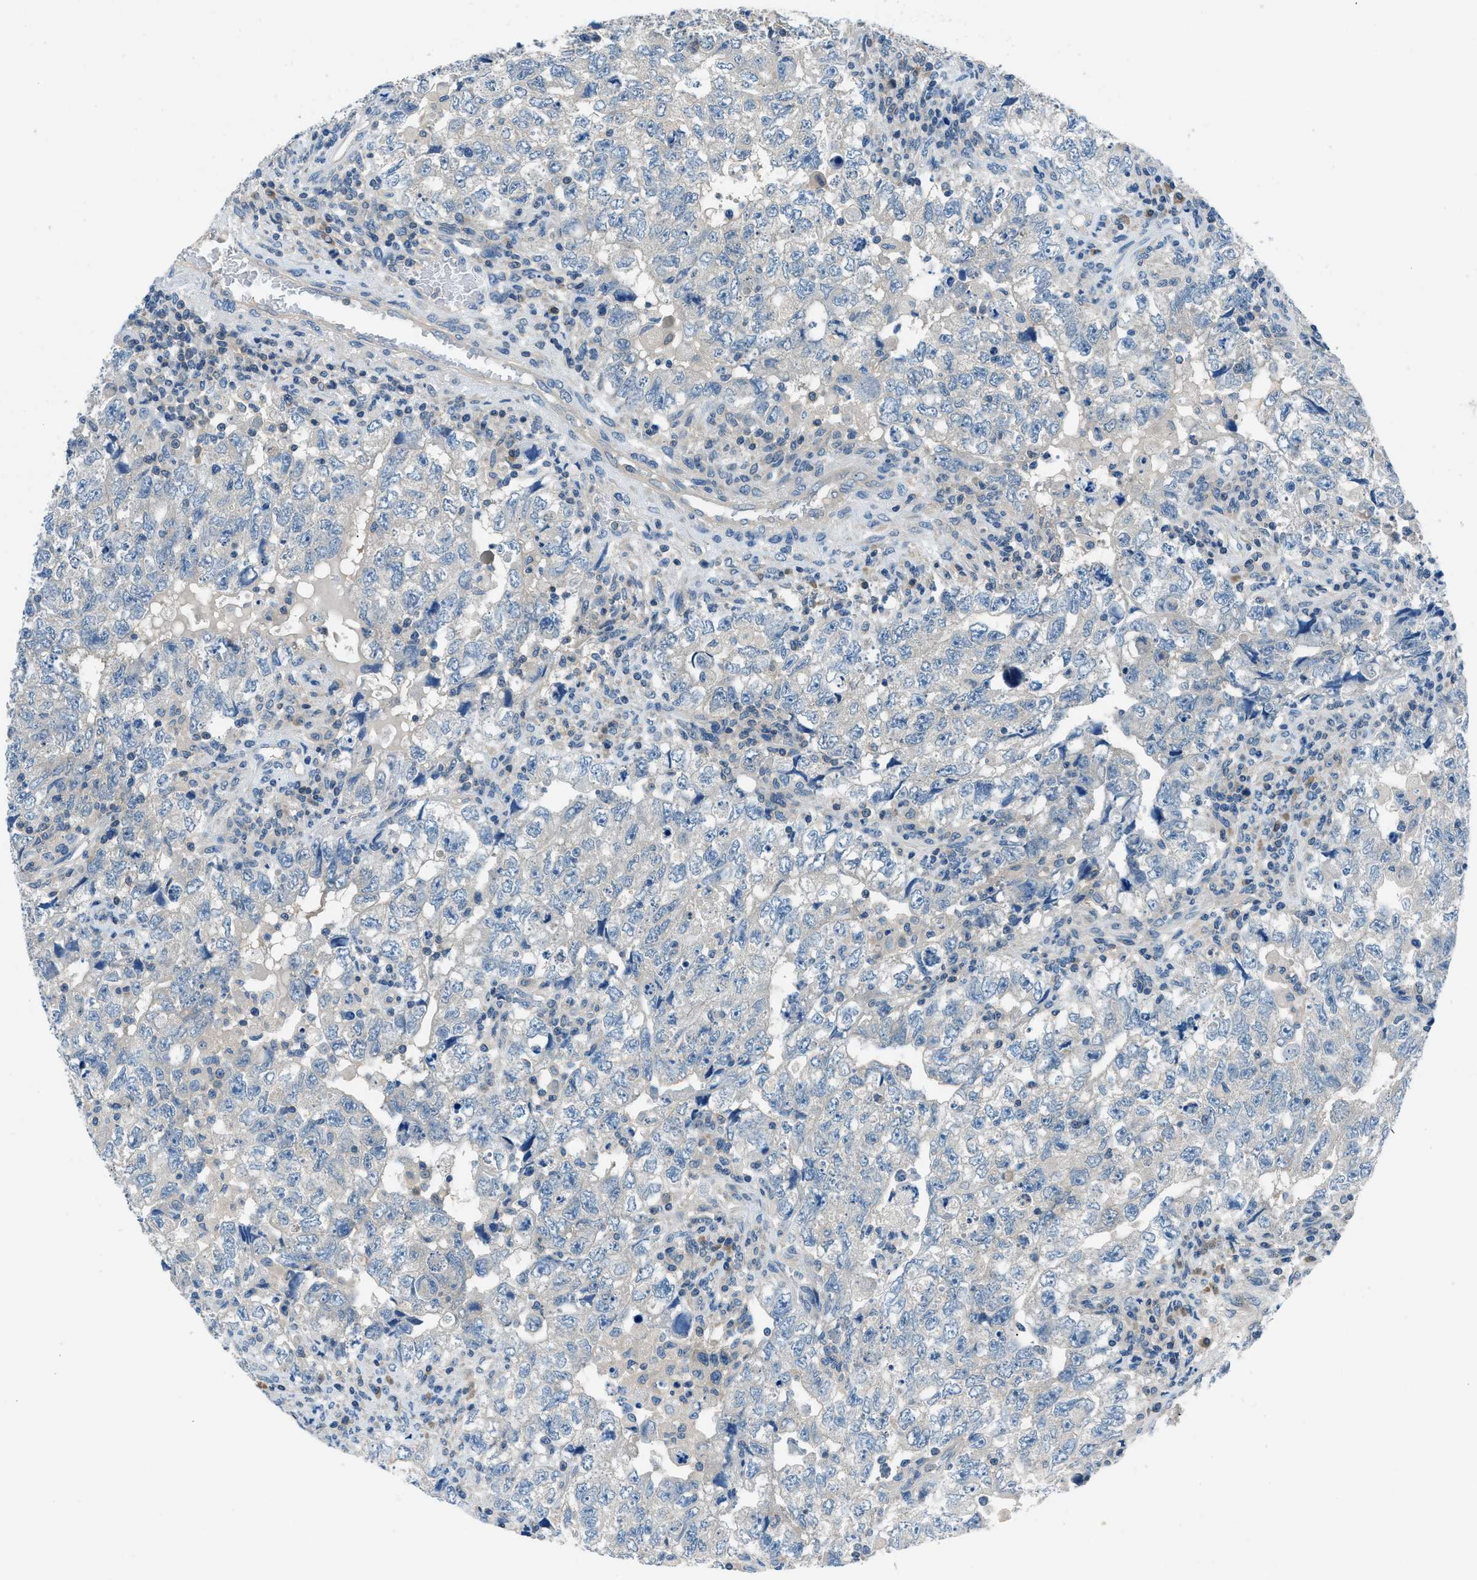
{"staining": {"intensity": "moderate", "quantity": "25%-75%", "location": "cytoplasmic/membranous"}, "tissue": "testis cancer", "cell_type": "Tumor cells", "image_type": "cancer", "snomed": [{"axis": "morphology", "description": "Seminoma, NOS"}, {"axis": "topography", "description": "Testis"}], "caption": "Moderate cytoplasmic/membranous expression for a protein is appreciated in approximately 25%-75% of tumor cells of seminoma (testis) using immunohistochemistry.", "gene": "ACP1", "patient": {"sex": "male", "age": 22}}